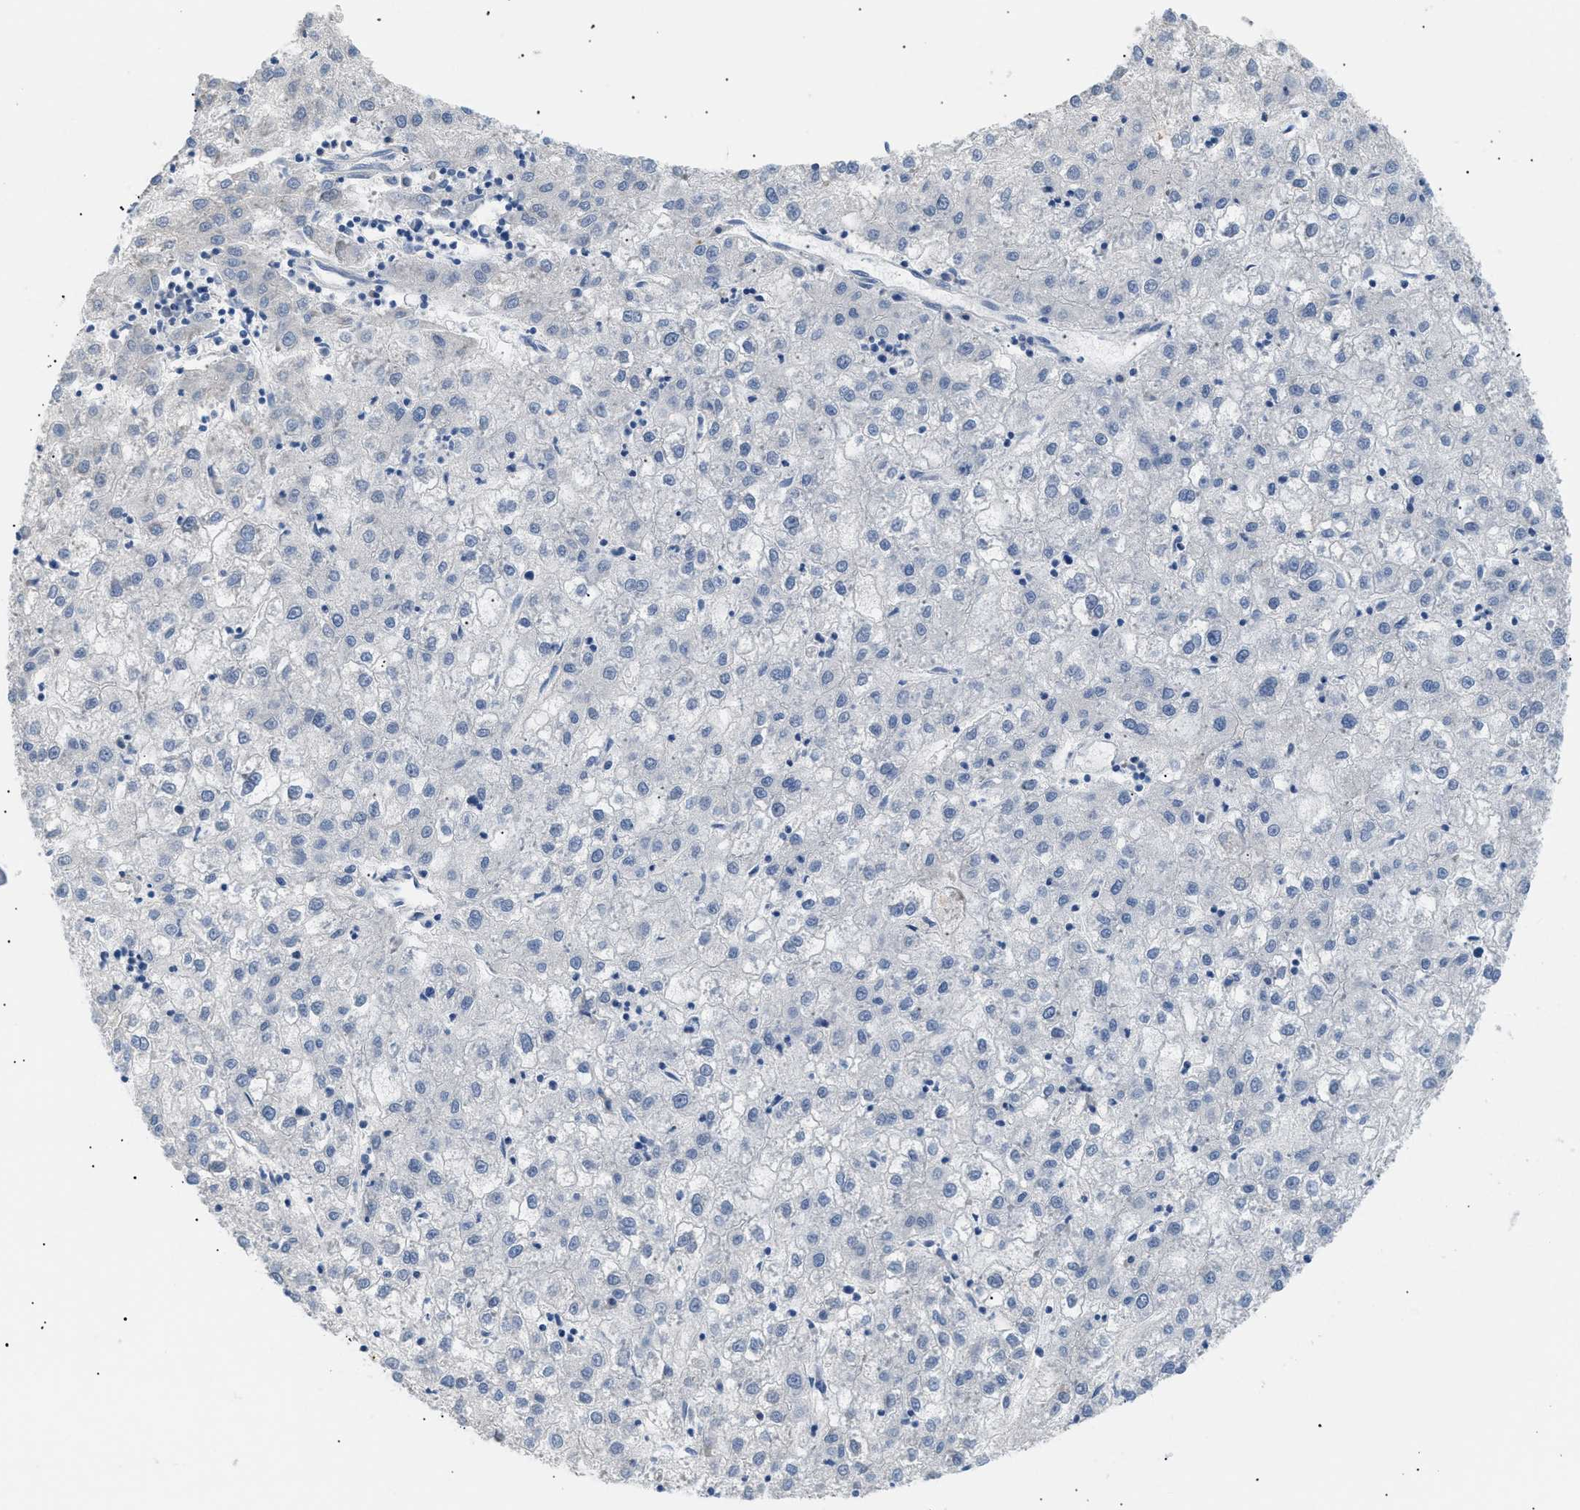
{"staining": {"intensity": "negative", "quantity": "none", "location": "none"}, "tissue": "liver cancer", "cell_type": "Tumor cells", "image_type": "cancer", "snomed": [{"axis": "morphology", "description": "Carcinoma, Hepatocellular, NOS"}, {"axis": "topography", "description": "Liver"}], "caption": "Tumor cells are negative for brown protein staining in hepatocellular carcinoma (liver). (DAB immunohistochemistry, high magnification).", "gene": "ICA1", "patient": {"sex": "male", "age": 72}}